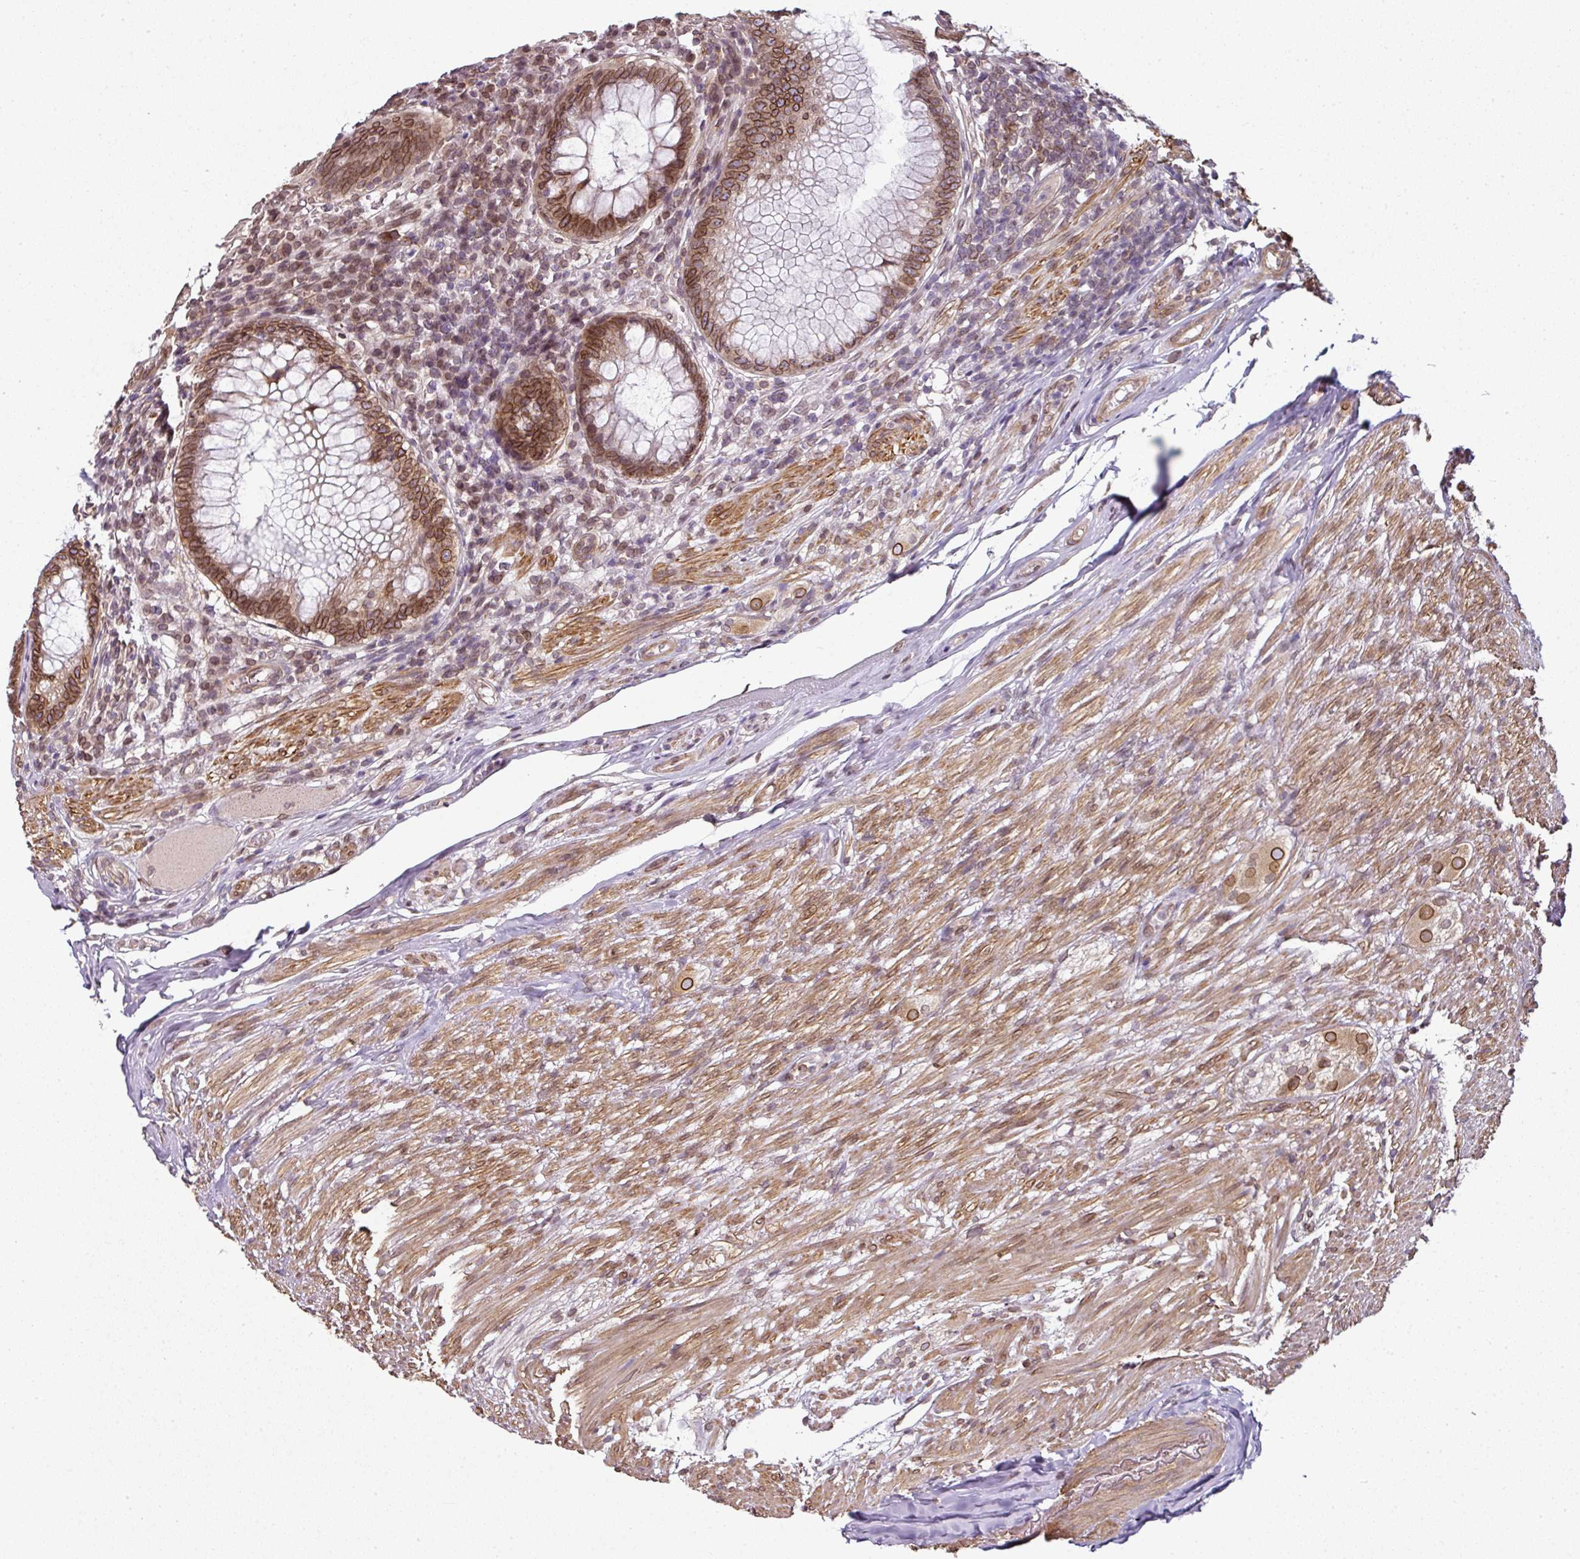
{"staining": {"intensity": "moderate", "quantity": ">75%", "location": "cytoplasmic/membranous,nuclear"}, "tissue": "appendix", "cell_type": "Glandular cells", "image_type": "normal", "snomed": [{"axis": "morphology", "description": "Normal tissue, NOS"}, {"axis": "topography", "description": "Appendix"}], "caption": "Appendix stained for a protein displays moderate cytoplasmic/membranous,nuclear positivity in glandular cells. The staining was performed using DAB to visualize the protein expression in brown, while the nuclei were stained in blue with hematoxylin (Magnification: 20x).", "gene": "RANGAP1", "patient": {"sex": "male", "age": 83}}